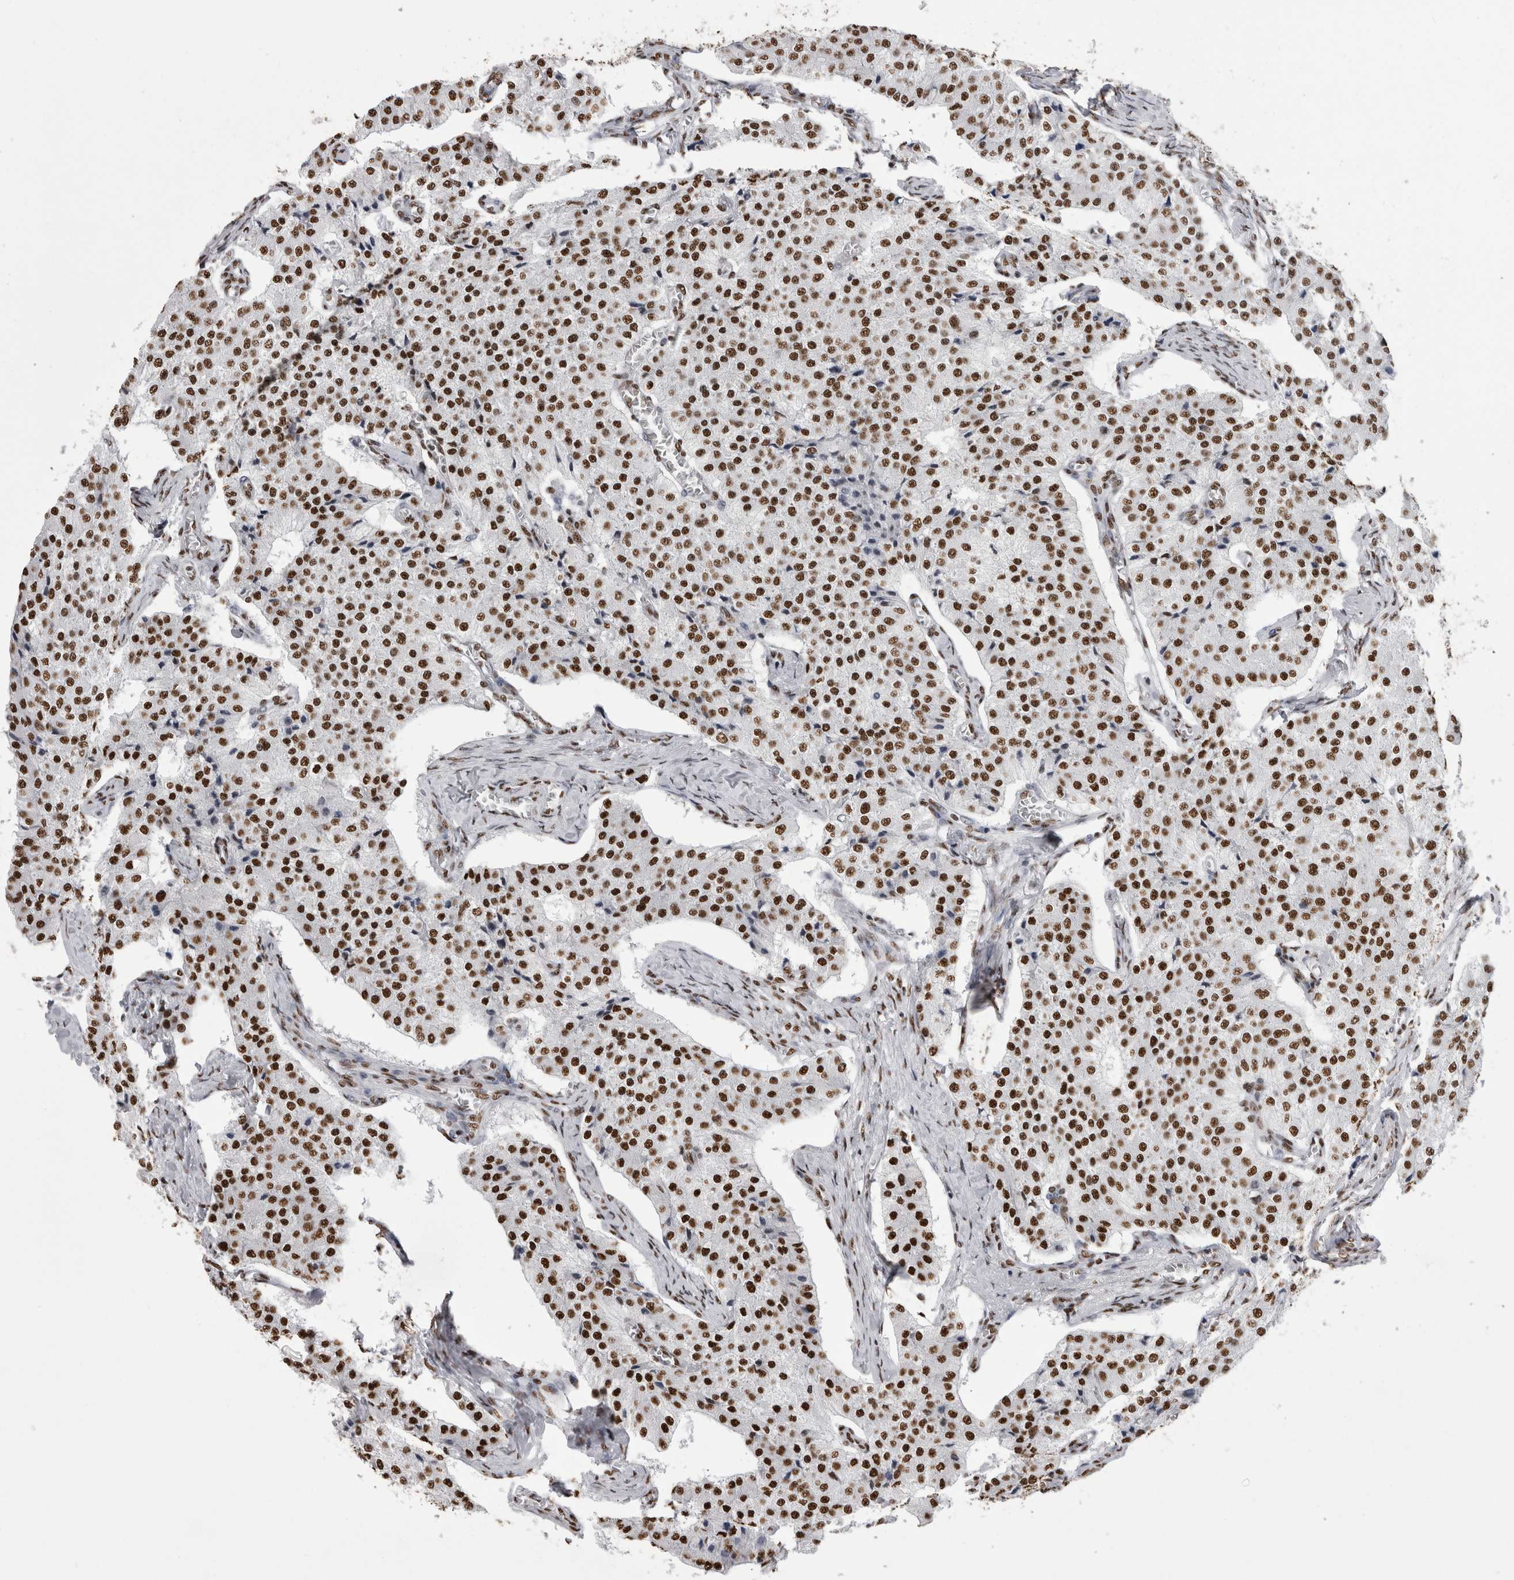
{"staining": {"intensity": "strong", "quantity": ">75%", "location": "nuclear"}, "tissue": "carcinoid", "cell_type": "Tumor cells", "image_type": "cancer", "snomed": [{"axis": "morphology", "description": "Carcinoid, malignant, NOS"}, {"axis": "topography", "description": "Colon"}], "caption": "Tumor cells show strong nuclear staining in approximately >75% of cells in carcinoid (malignant).", "gene": "ALPK3", "patient": {"sex": "female", "age": 52}}